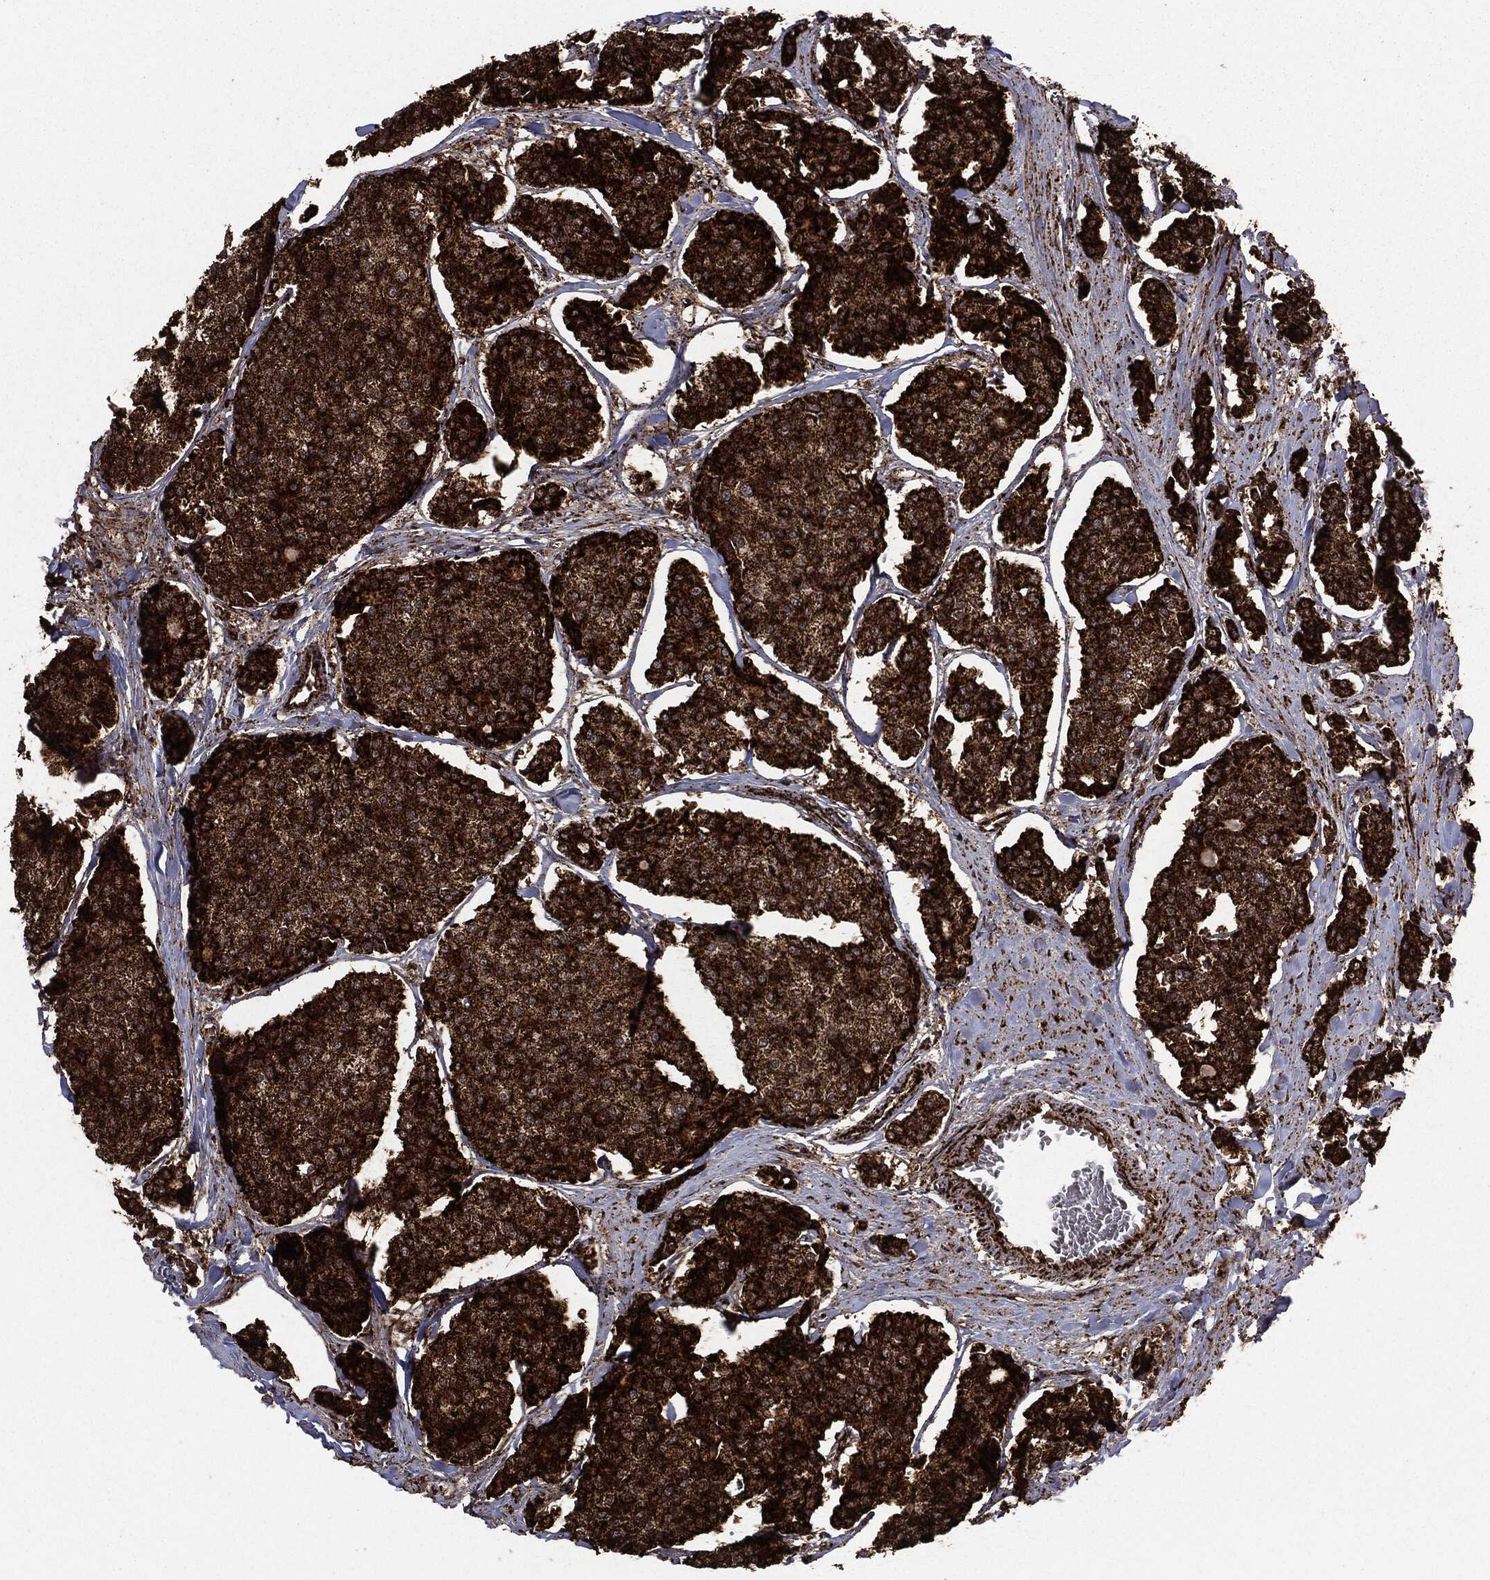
{"staining": {"intensity": "strong", "quantity": ">75%", "location": "cytoplasmic/membranous"}, "tissue": "carcinoid", "cell_type": "Tumor cells", "image_type": "cancer", "snomed": [{"axis": "morphology", "description": "Carcinoid, malignant, NOS"}, {"axis": "topography", "description": "Small intestine"}], "caption": "Carcinoid stained for a protein exhibits strong cytoplasmic/membranous positivity in tumor cells.", "gene": "MAP2K1", "patient": {"sex": "female", "age": 65}}